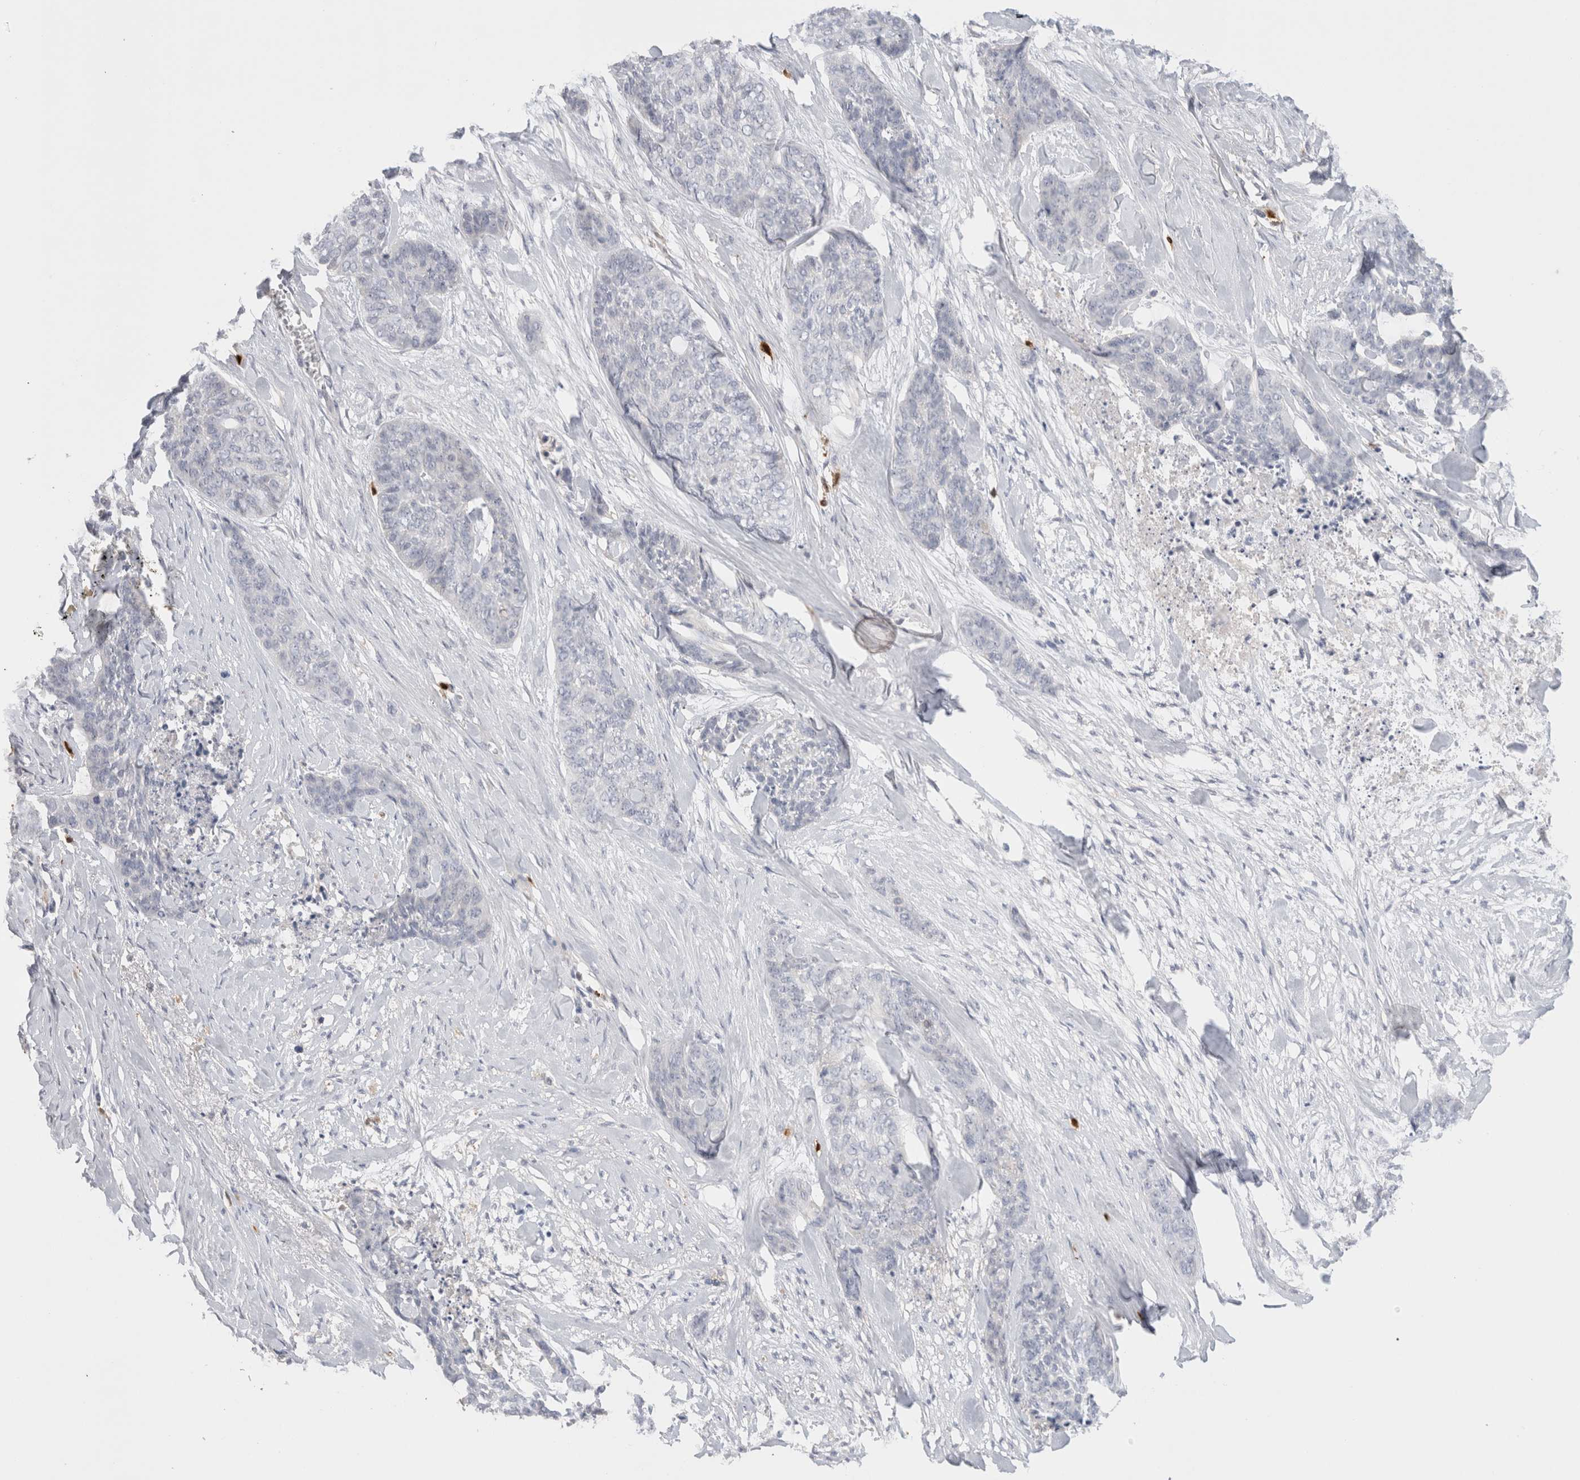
{"staining": {"intensity": "negative", "quantity": "none", "location": "none"}, "tissue": "skin cancer", "cell_type": "Tumor cells", "image_type": "cancer", "snomed": [{"axis": "morphology", "description": "Basal cell carcinoma"}, {"axis": "topography", "description": "Skin"}], "caption": "IHC histopathology image of neoplastic tissue: human skin basal cell carcinoma stained with DAB (3,3'-diaminobenzidine) shows no significant protein staining in tumor cells. (Brightfield microscopy of DAB (3,3'-diaminobenzidine) immunohistochemistry at high magnification).", "gene": "HPGDS", "patient": {"sex": "female", "age": 64}}